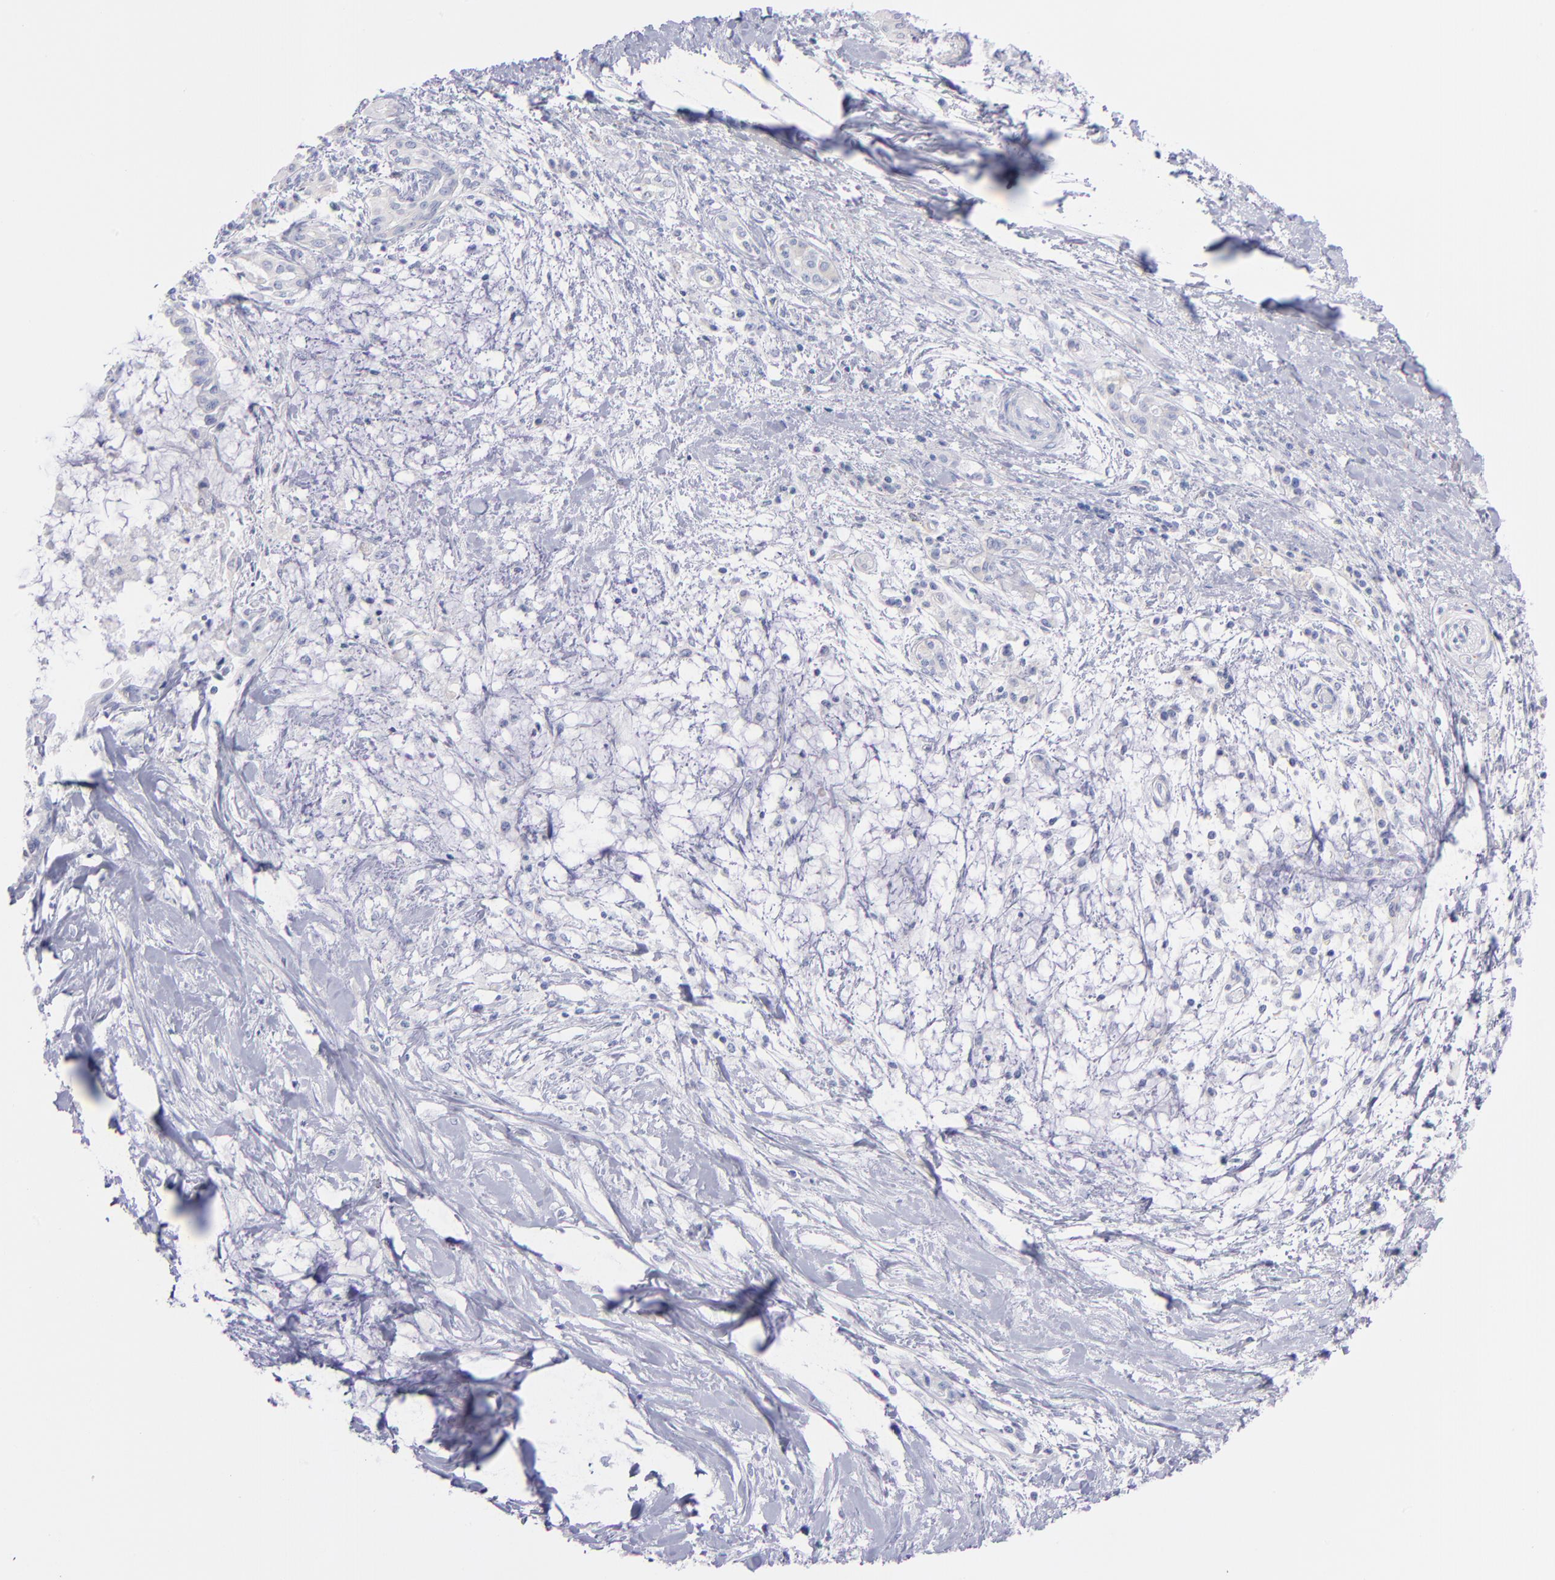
{"staining": {"intensity": "negative", "quantity": "none", "location": "none"}, "tissue": "pancreatic cancer", "cell_type": "Tumor cells", "image_type": "cancer", "snomed": [{"axis": "morphology", "description": "Adenocarcinoma, NOS"}, {"axis": "topography", "description": "Pancreas"}], "caption": "This is a image of immunohistochemistry staining of pancreatic adenocarcinoma, which shows no staining in tumor cells. The staining is performed using DAB (3,3'-diaminobenzidine) brown chromogen with nuclei counter-stained in using hematoxylin.", "gene": "HP", "patient": {"sex": "female", "age": 64}}